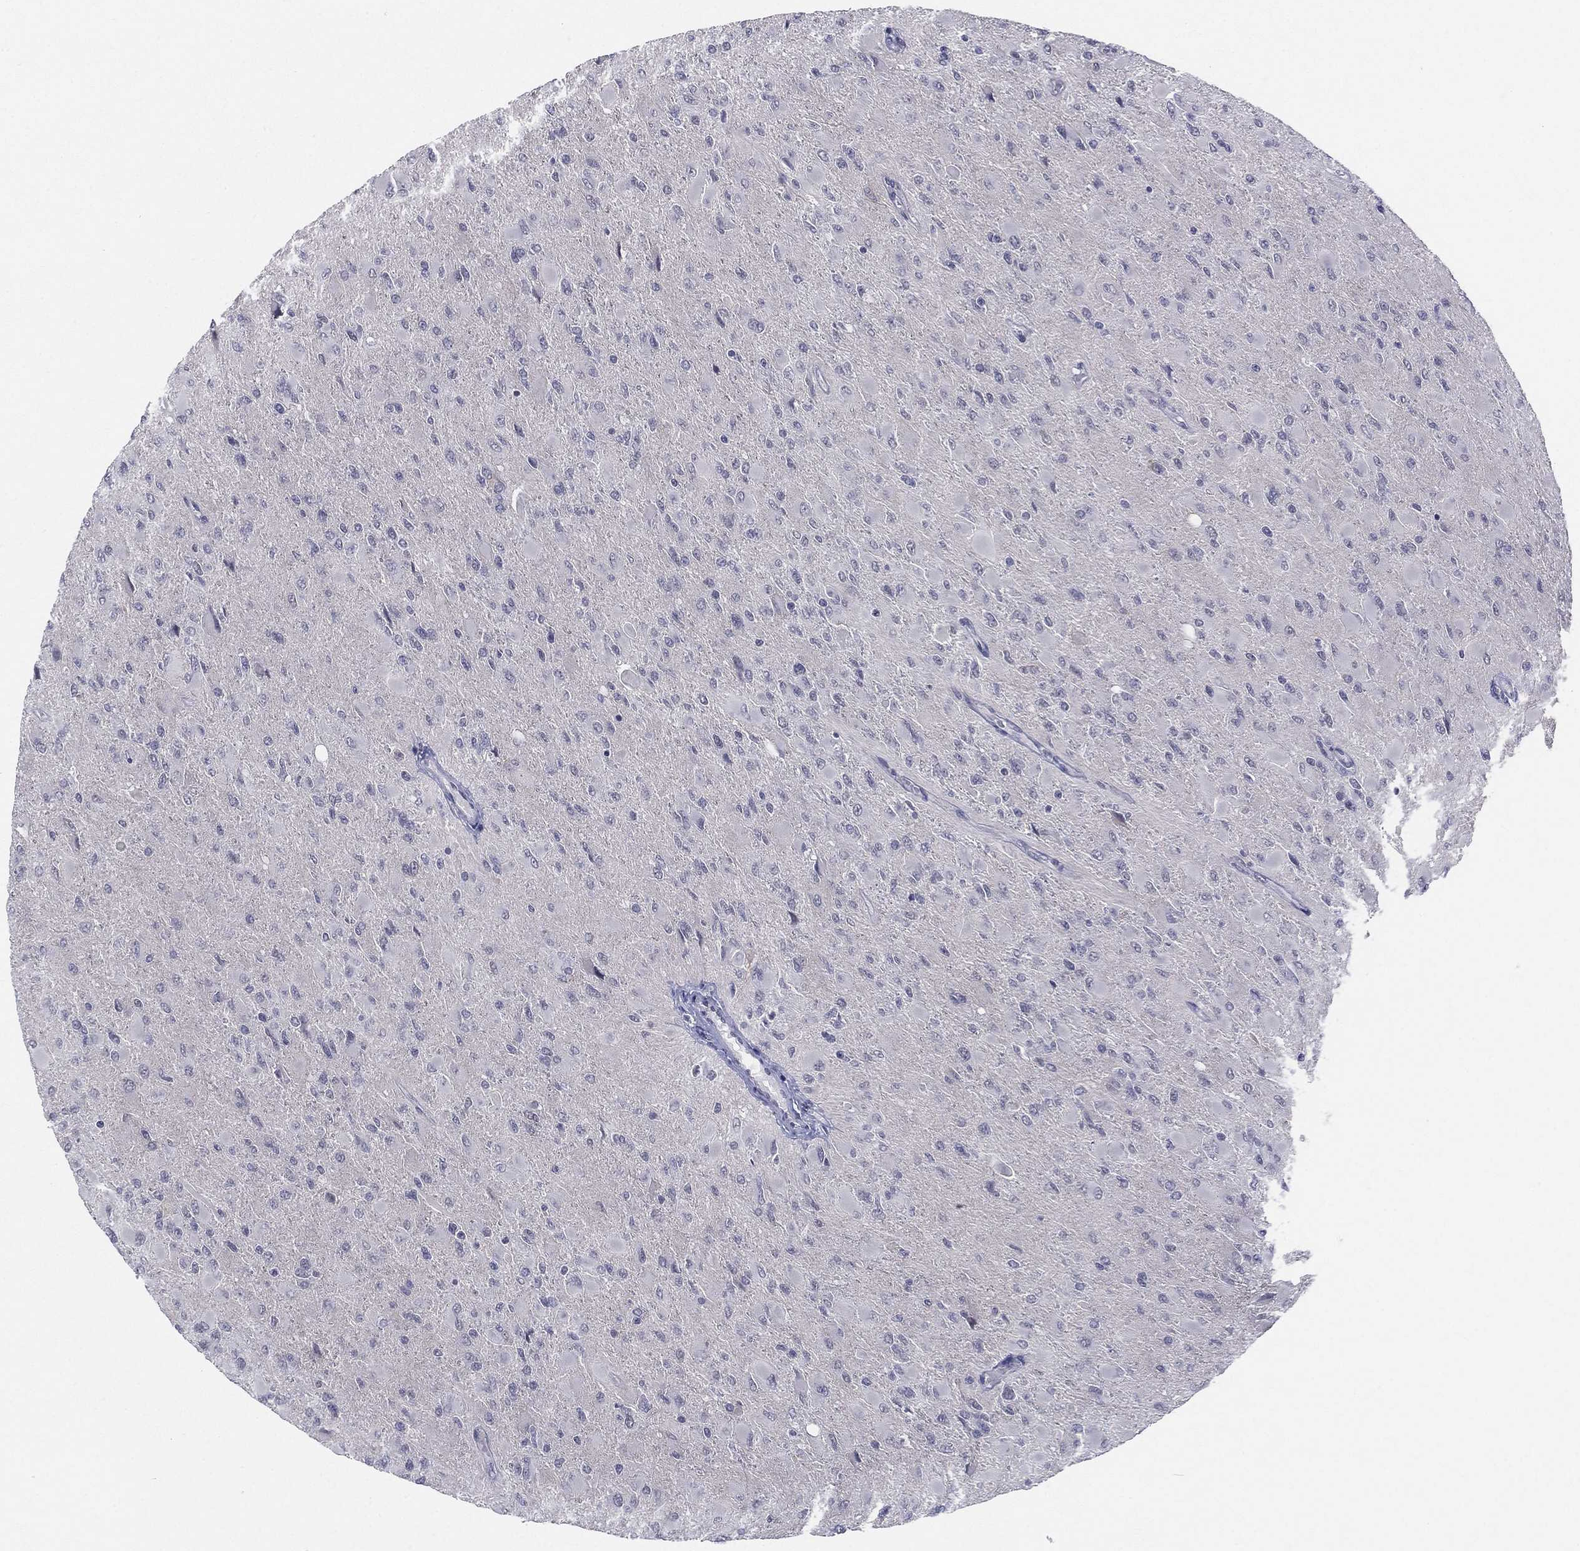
{"staining": {"intensity": "negative", "quantity": "none", "location": "none"}, "tissue": "glioma", "cell_type": "Tumor cells", "image_type": "cancer", "snomed": [{"axis": "morphology", "description": "Glioma, malignant, High grade"}, {"axis": "topography", "description": "Cerebral cortex"}], "caption": "Tumor cells are negative for brown protein staining in glioma.", "gene": "SLC5A5", "patient": {"sex": "female", "age": 36}}